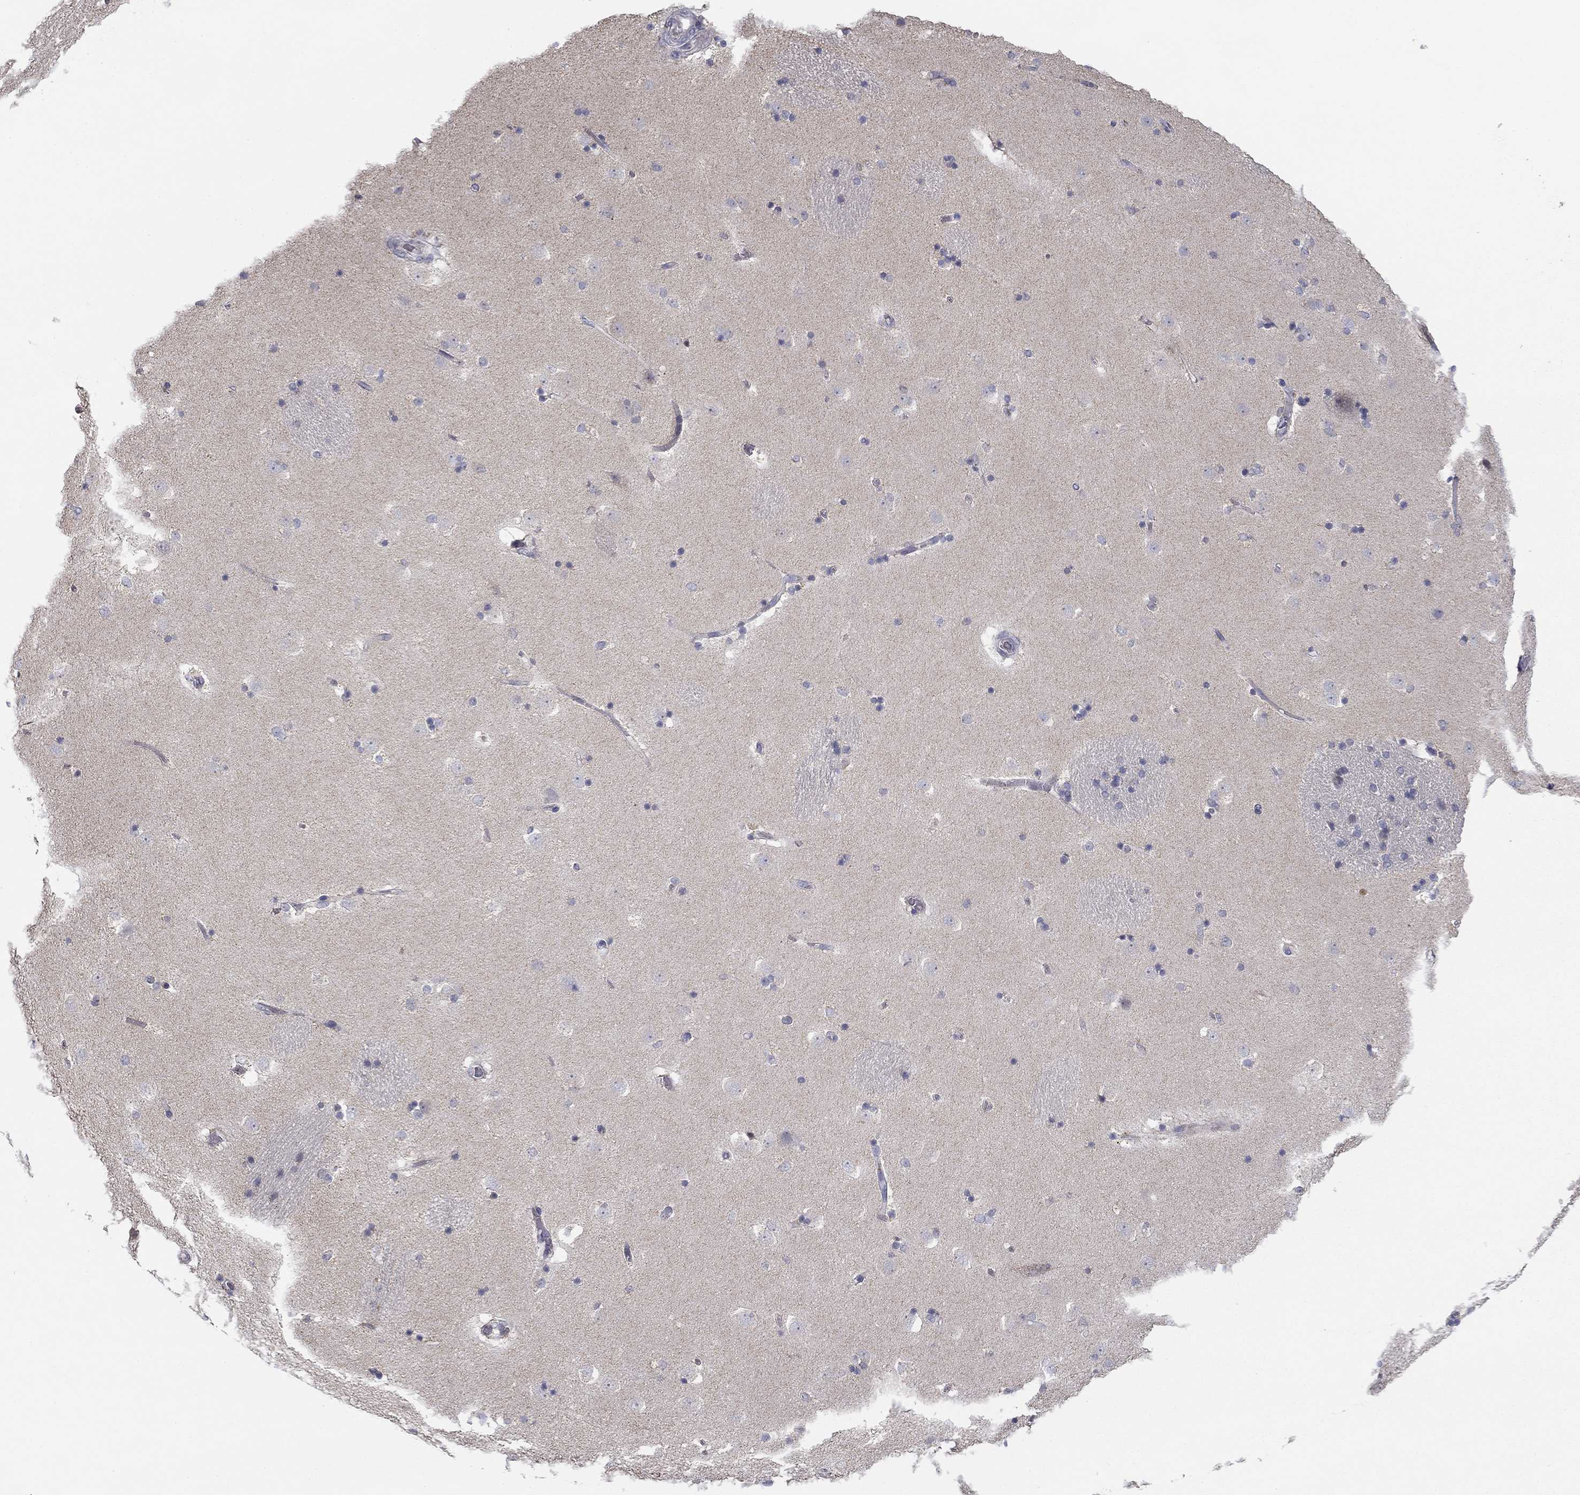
{"staining": {"intensity": "negative", "quantity": "none", "location": "none"}, "tissue": "caudate", "cell_type": "Glial cells", "image_type": "normal", "snomed": [{"axis": "morphology", "description": "Normal tissue, NOS"}, {"axis": "topography", "description": "Lateral ventricle wall"}], "caption": "IHC photomicrograph of benign caudate stained for a protein (brown), which demonstrates no expression in glial cells.", "gene": "SLC2A9", "patient": {"sex": "male", "age": 51}}